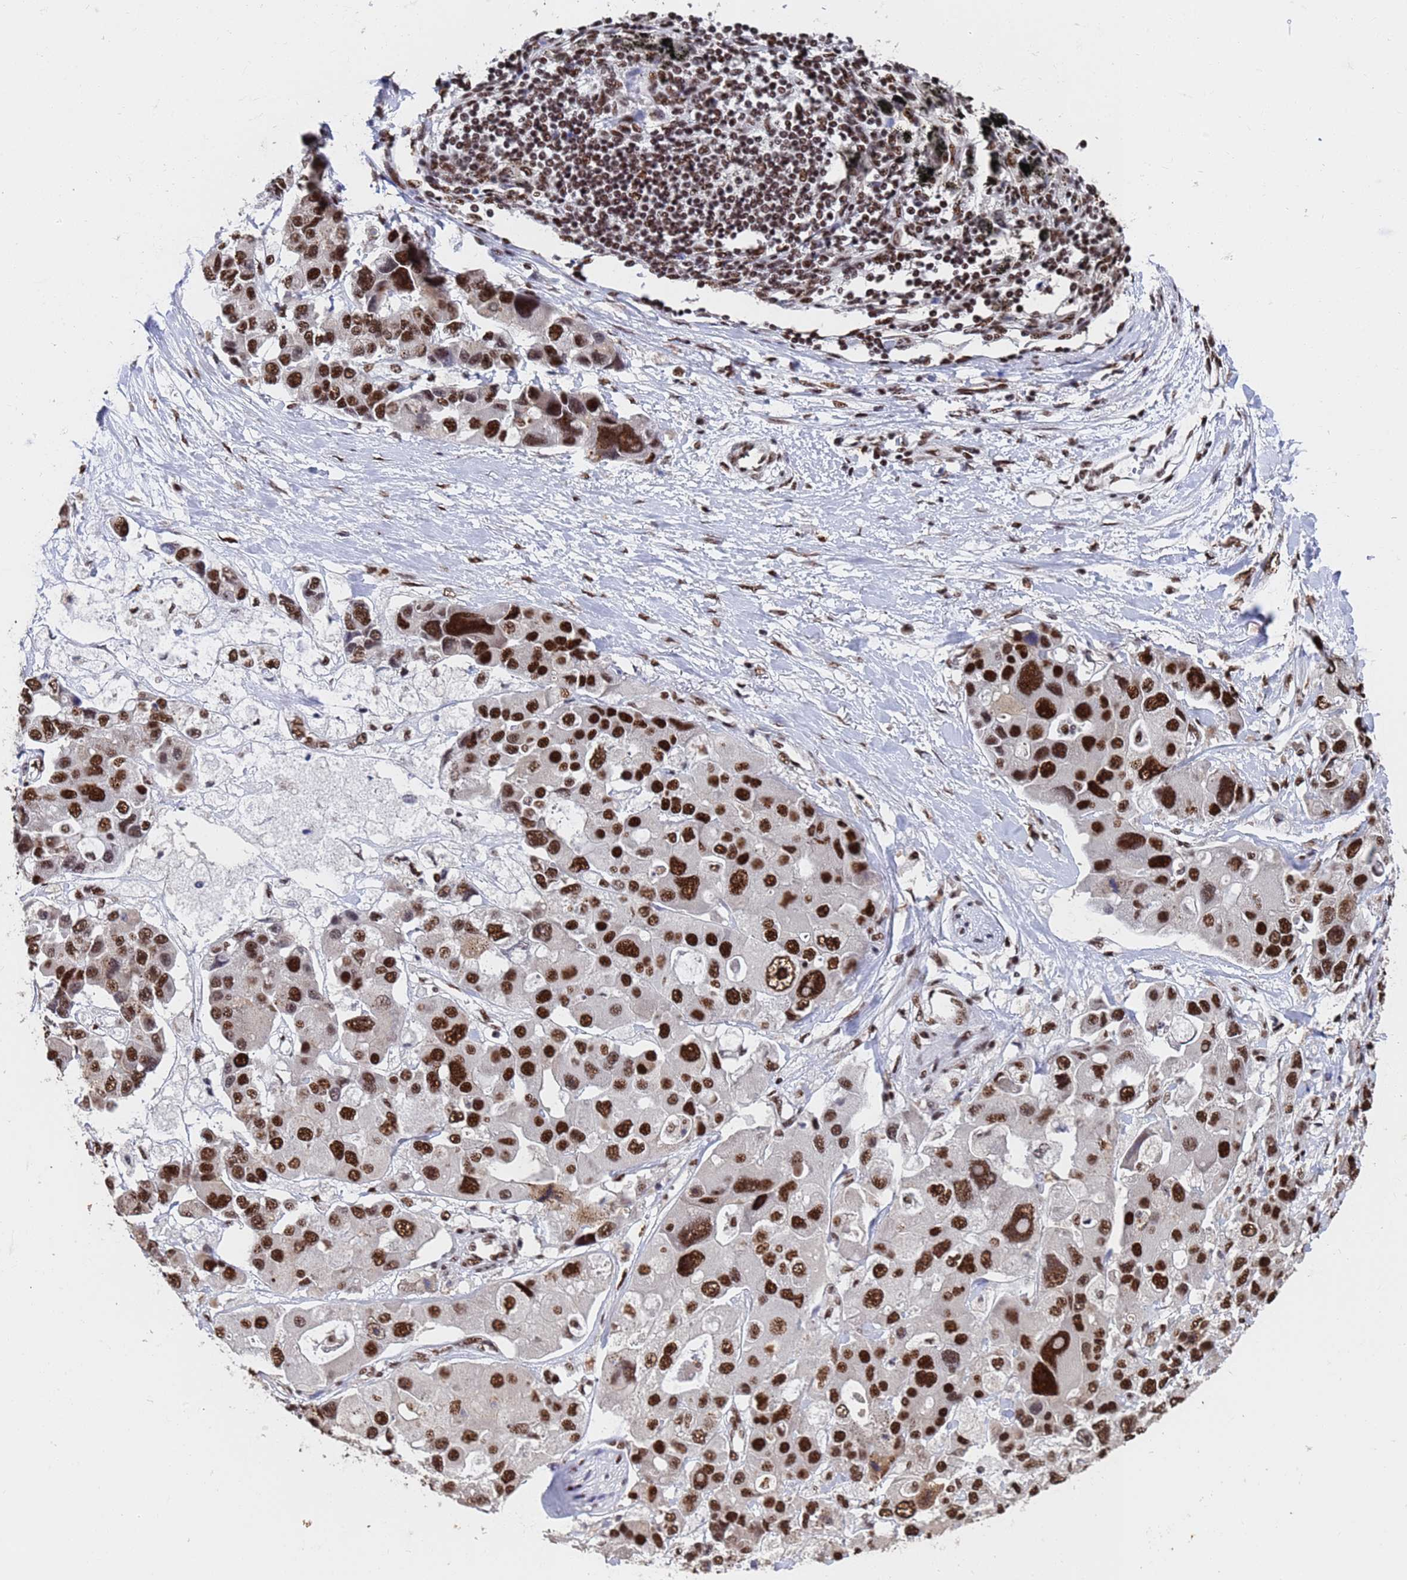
{"staining": {"intensity": "strong", "quantity": ">75%", "location": "nuclear"}, "tissue": "lung cancer", "cell_type": "Tumor cells", "image_type": "cancer", "snomed": [{"axis": "morphology", "description": "Adenocarcinoma, NOS"}, {"axis": "topography", "description": "Lung"}], "caption": "A brown stain highlights strong nuclear staining of a protein in adenocarcinoma (lung) tumor cells.", "gene": "SF3B2", "patient": {"sex": "female", "age": 54}}